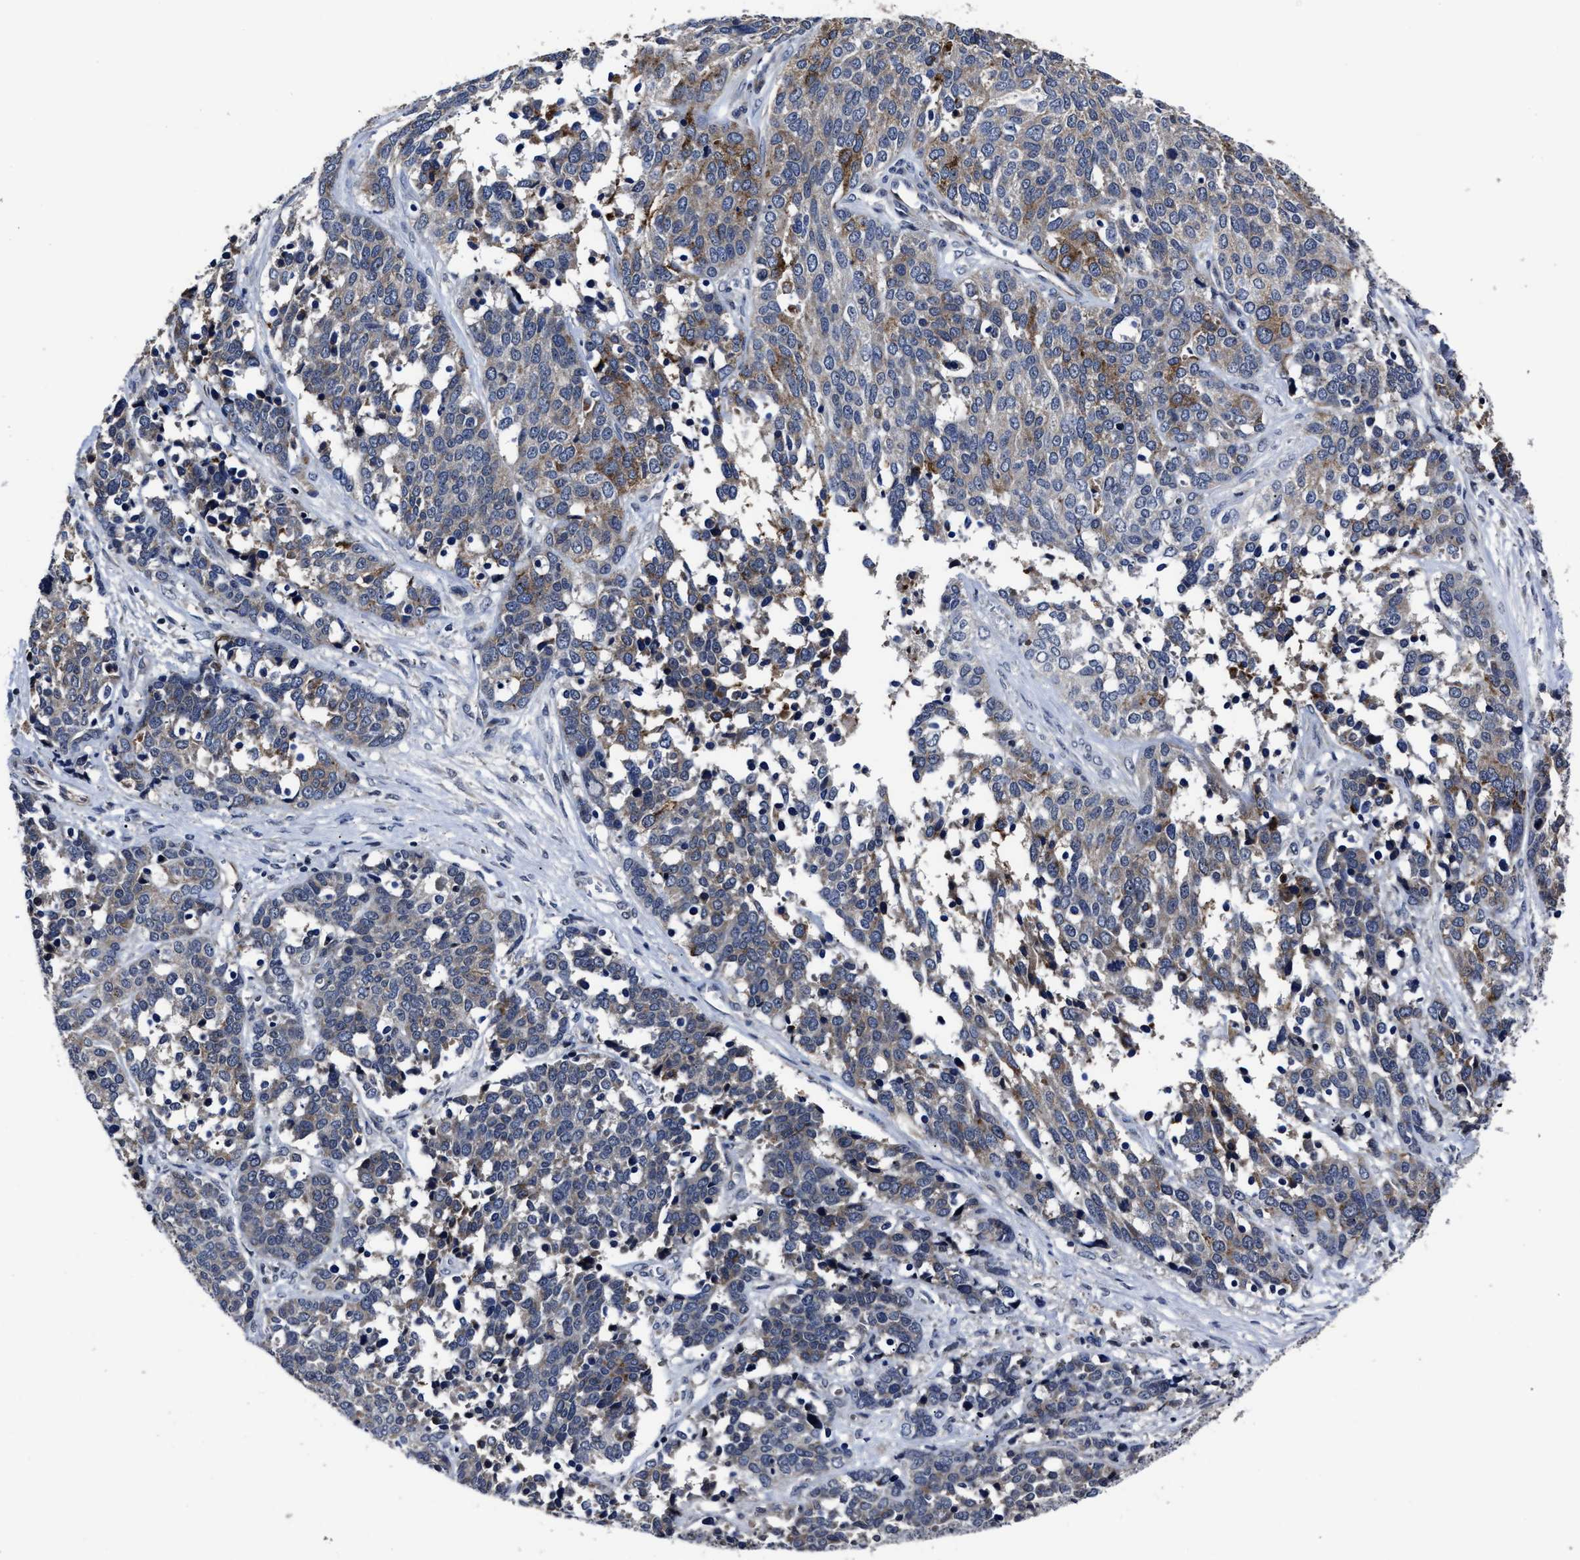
{"staining": {"intensity": "moderate", "quantity": "<25%", "location": "cytoplasmic/membranous"}, "tissue": "ovarian cancer", "cell_type": "Tumor cells", "image_type": "cancer", "snomed": [{"axis": "morphology", "description": "Cystadenocarcinoma, serous, NOS"}, {"axis": "topography", "description": "Ovary"}], "caption": "There is low levels of moderate cytoplasmic/membranous positivity in tumor cells of serous cystadenocarcinoma (ovarian), as demonstrated by immunohistochemical staining (brown color).", "gene": "RSBN1L", "patient": {"sex": "female", "age": 44}}